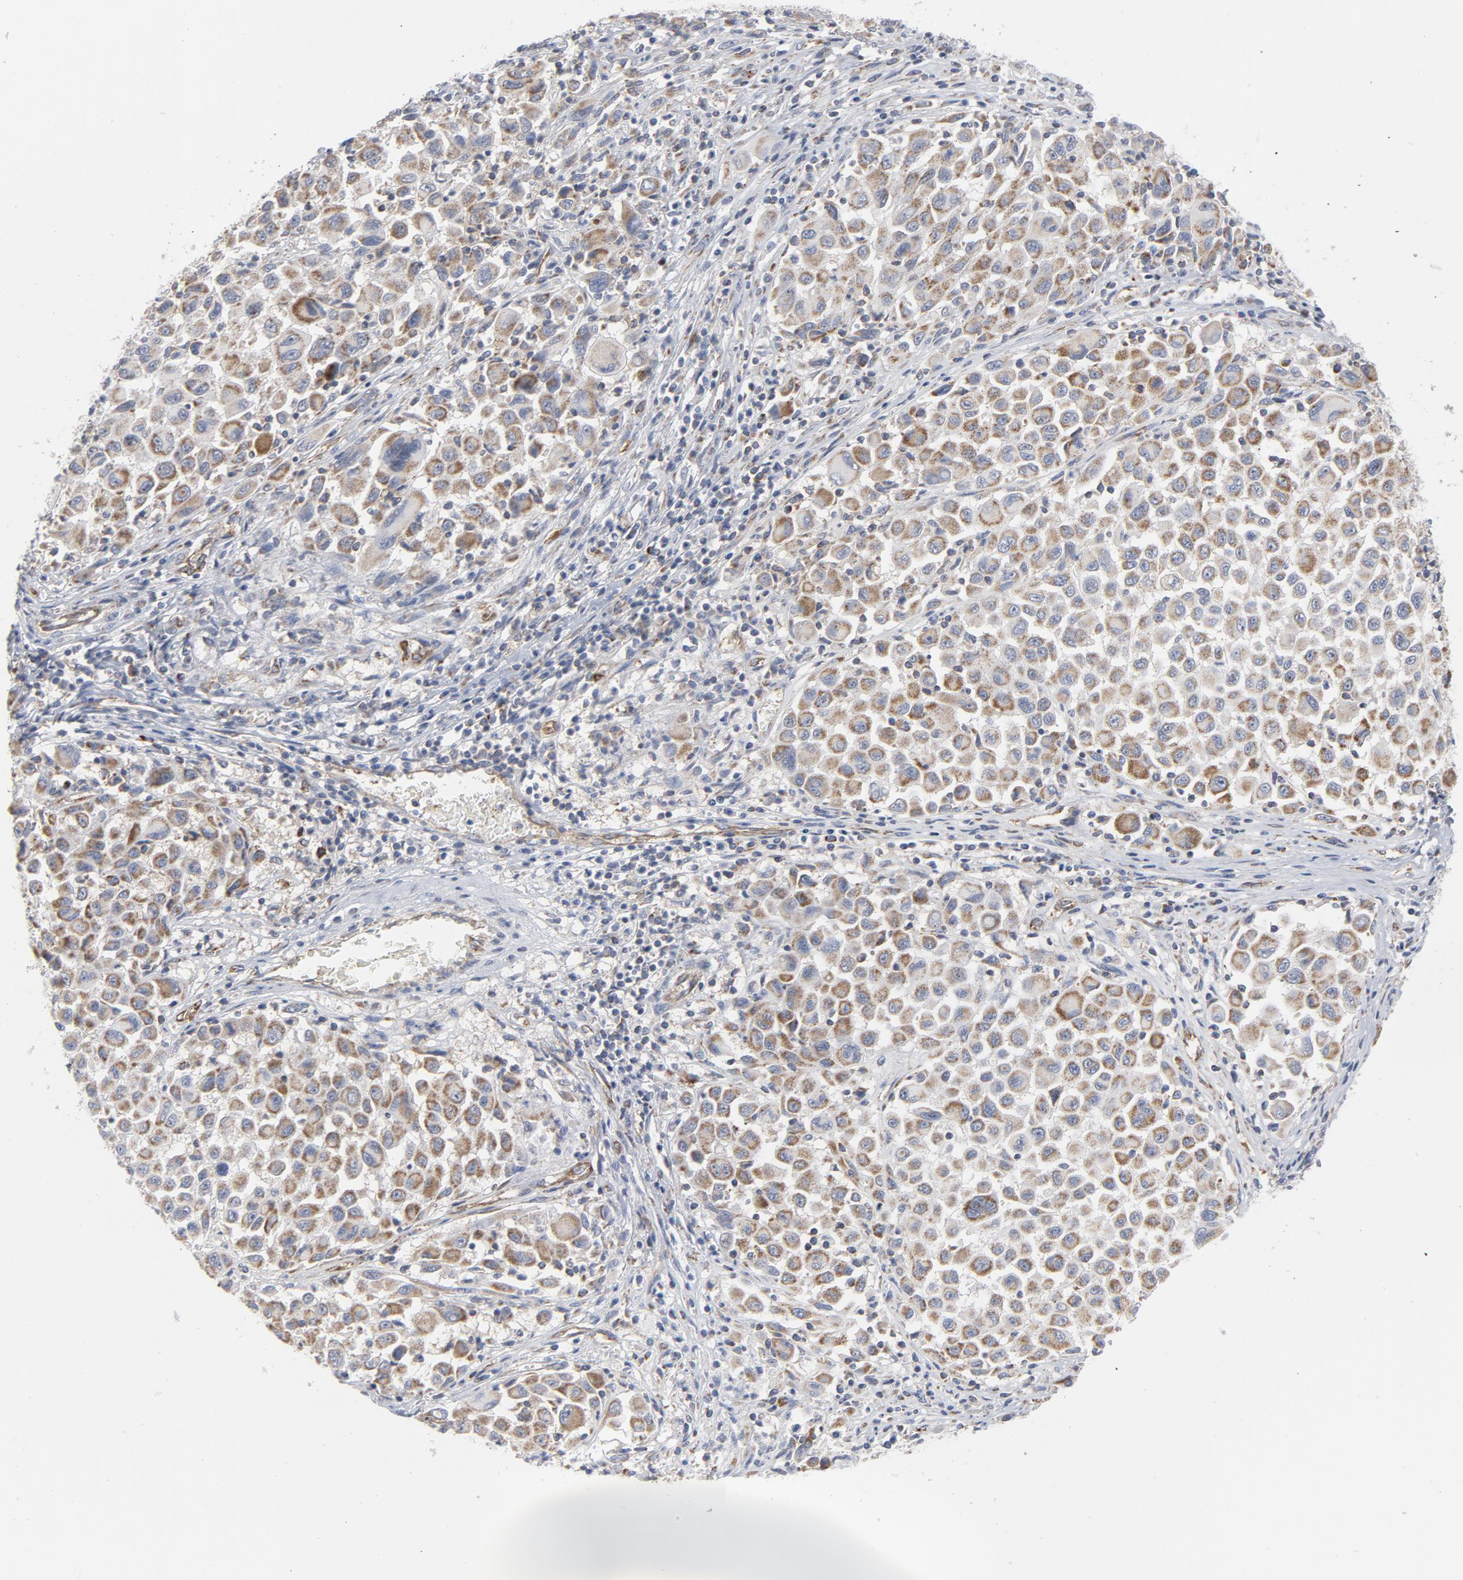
{"staining": {"intensity": "moderate", "quantity": ">75%", "location": "cytoplasmic/membranous"}, "tissue": "melanoma", "cell_type": "Tumor cells", "image_type": "cancer", "snomed": [{"axis": "morphology", "description": "Malignant melanoma, Metastatic site"}, {"axis": "topography", "description": "Lymph node"}], "caption": "This histopathology image reveals immunohistochemistry staining of human melanoma, with medium moderate cytoplasmic/membranous positivity in approximately >75% of tumor cells.", "gene": "OXA1L", "patient": {"sex": "male", "age": 61}}